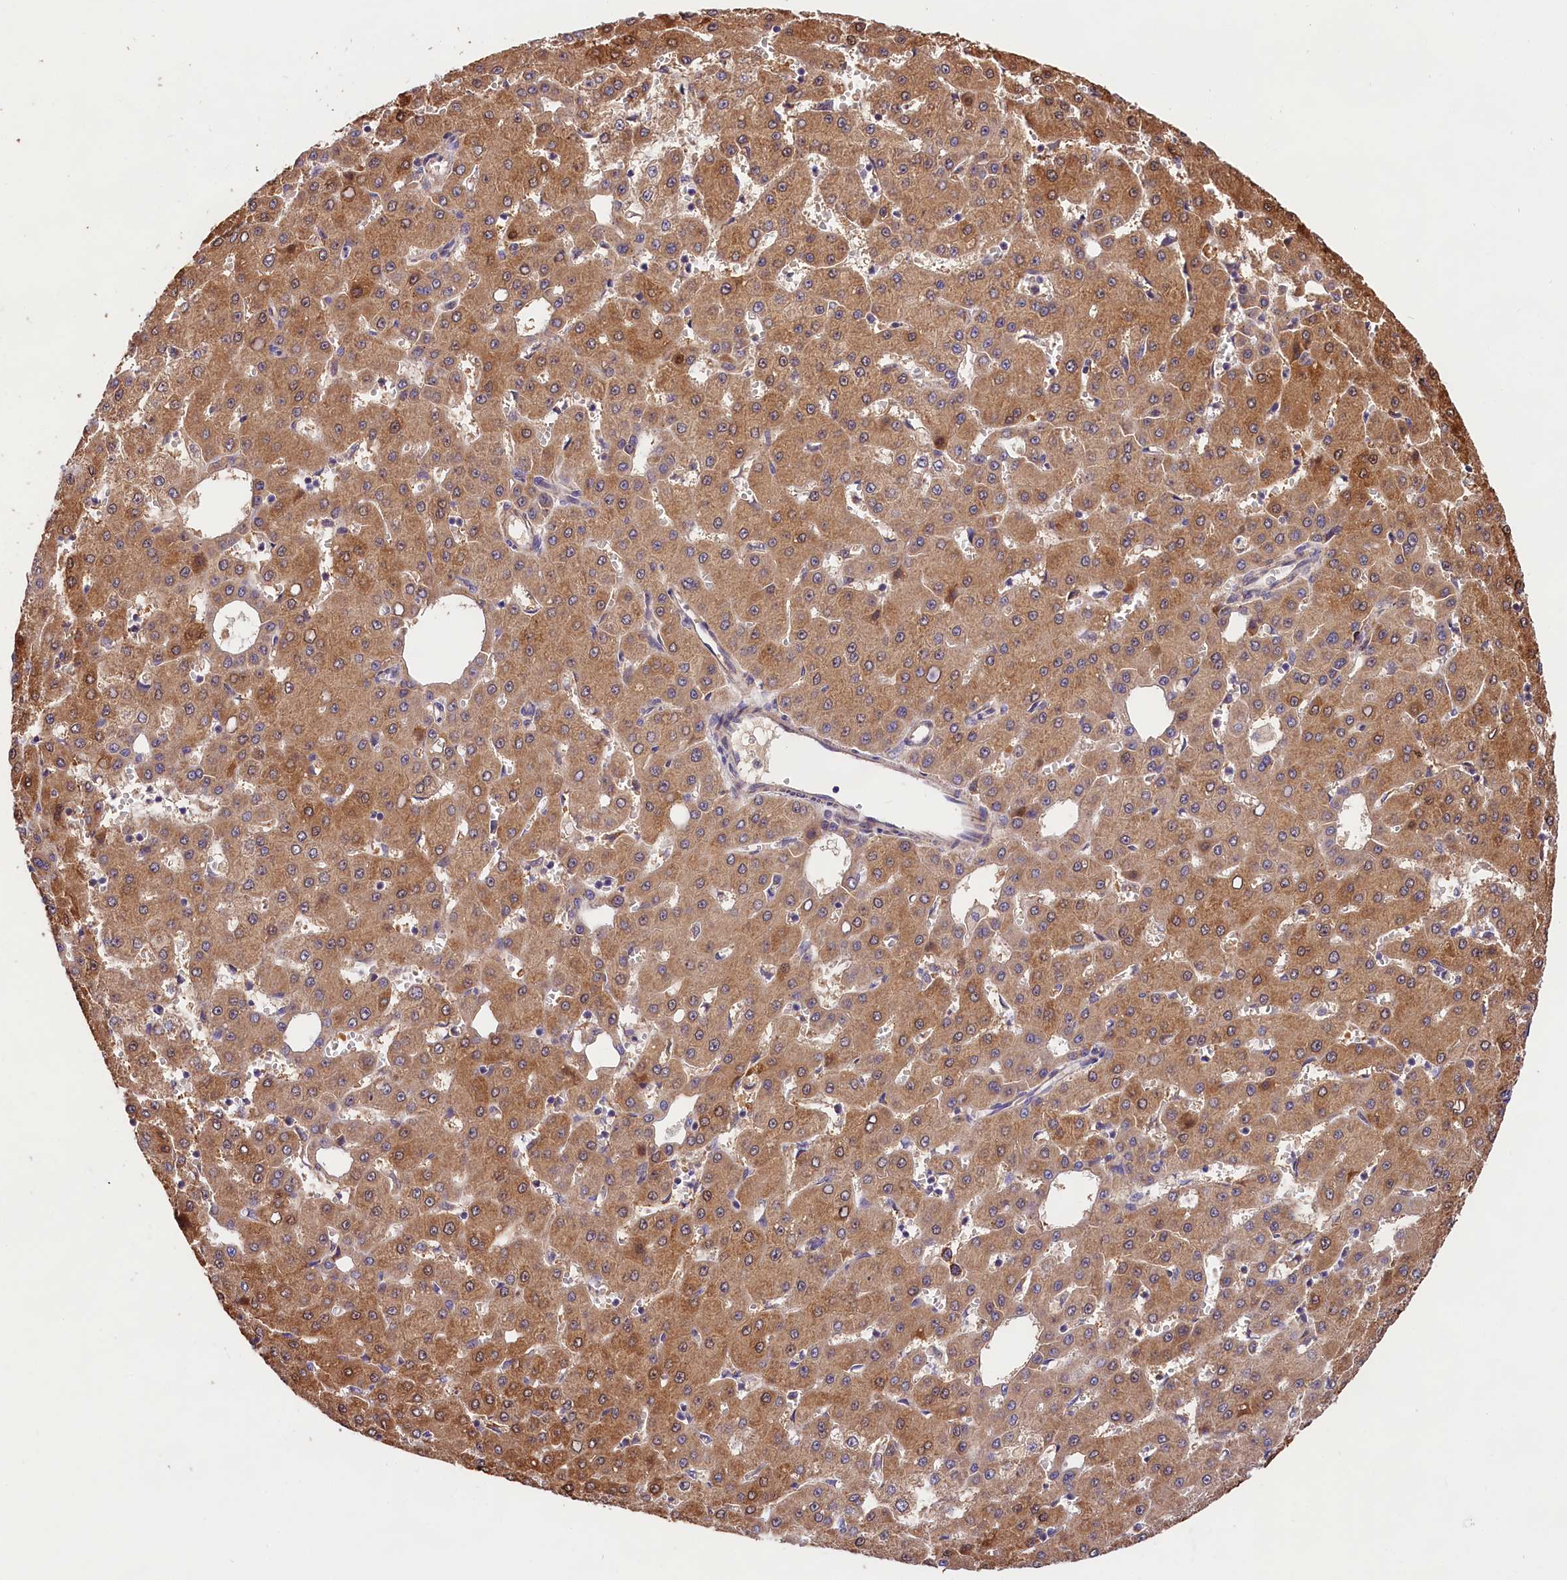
{"staining": {"intensity": "moderate", "quantity": ">75%", "location": "cytoplasmic/membranous"}, "tissue": "liver cancer", "cell_type": "Tumor cells", "image_type": "cancer", "snomed": [{"axis": "morphology", "description": "Carcinoma, Hepatocellular, NOS"}, {"axis": "topography", "description": "Liver"}], "caption": "IHC image of neoplastic tissue: human liver cancer stained using immunohistochemistry (IHC) shows medium levels of moderate protein expression localized specifically in the cytoplasmic/membranous of tumor cells, appearing as a cytoplasmic/membranous brown color.", "gene": "SPG11", "patient": {"sex": "male", "age": 47}}